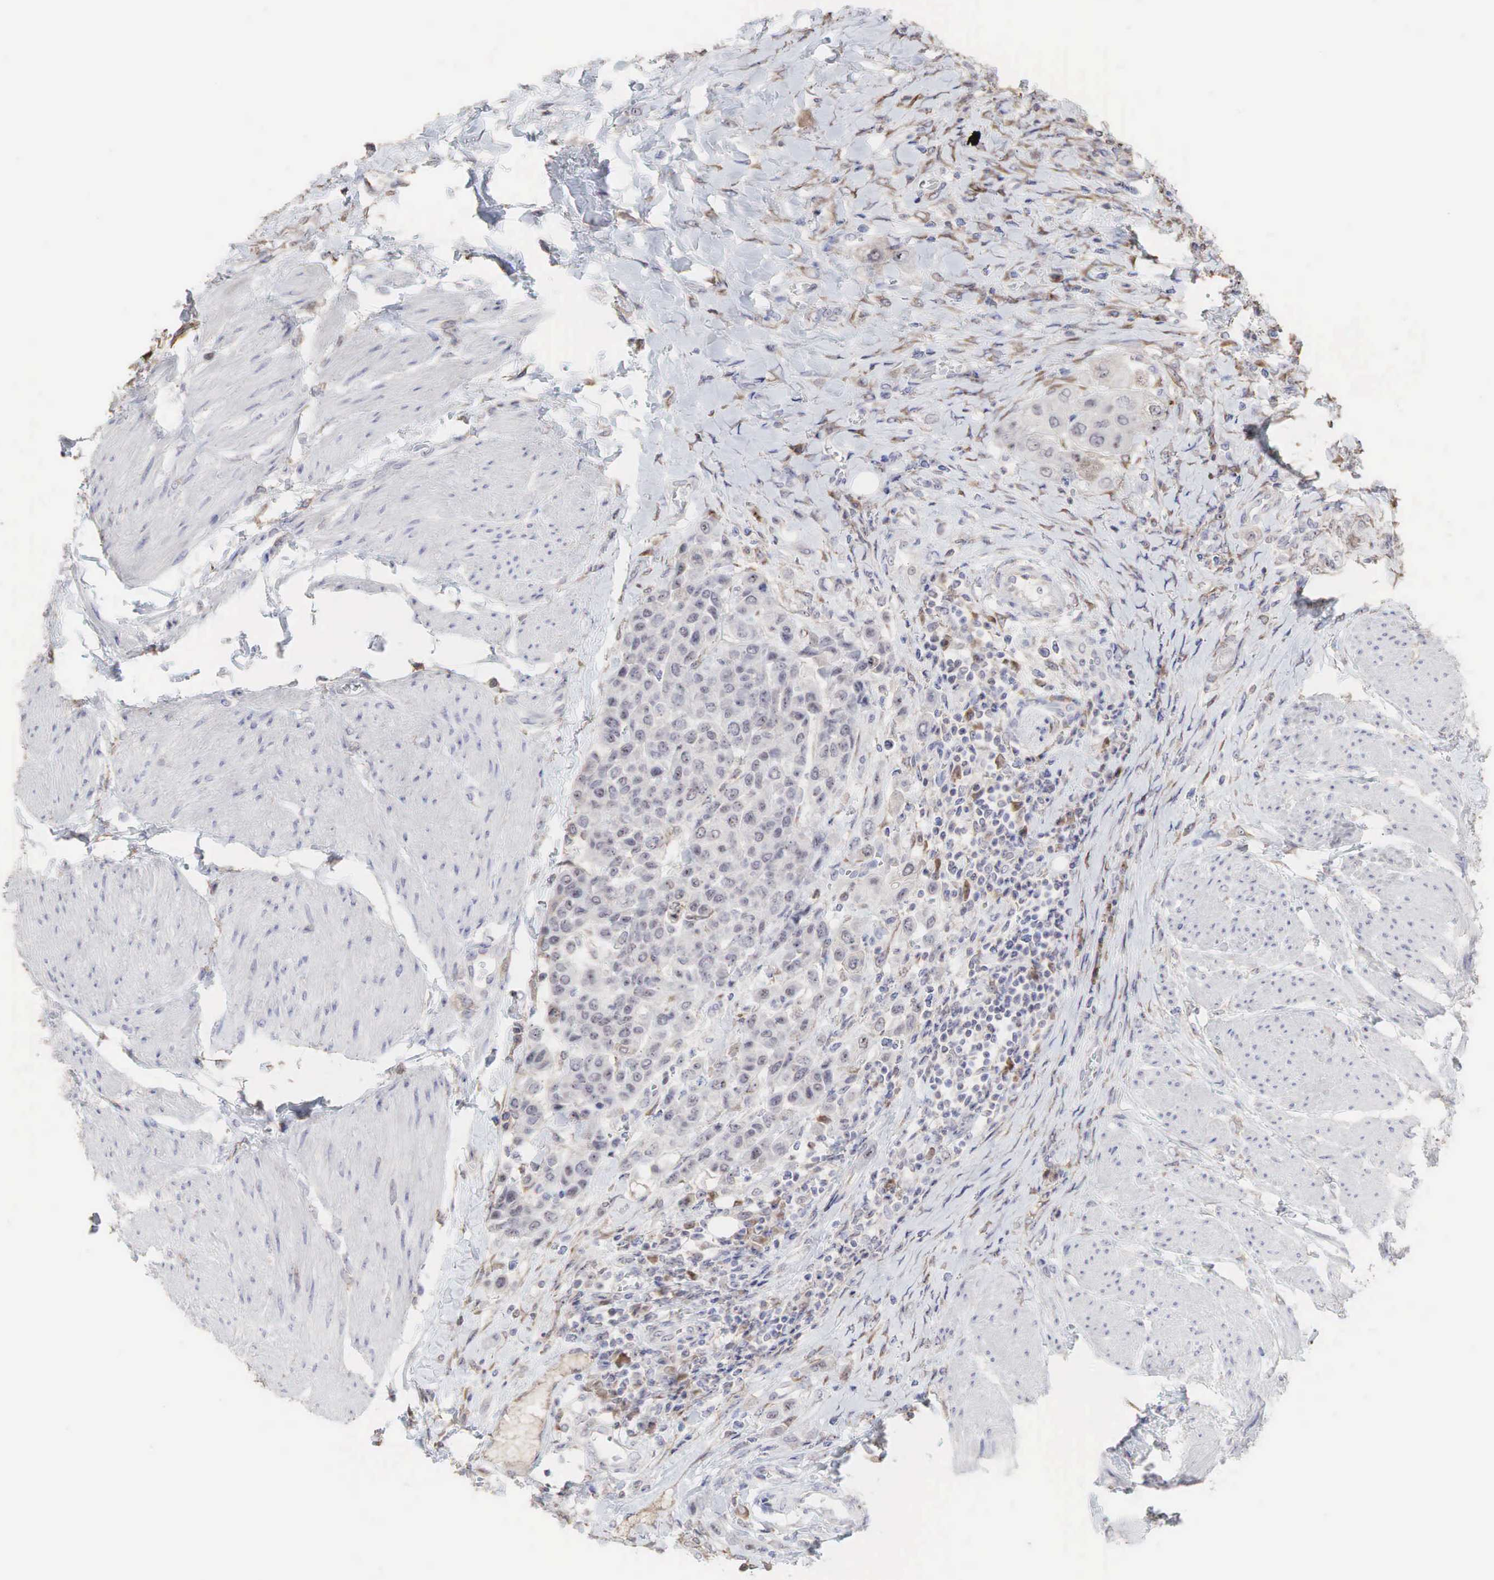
{"staining": {"intensity": "negative", "quantity": "none", "location": "none"}, "tissue": "urothelial cancer", "cell_type": "Tumor cells", "image_type": "cancer", "snomed": [{"axis": "morphology", "description": "Urothelial carcinoma, High grade"}, {"axis": "topography", "description": "Urinary bladder"}], "caption": "Tumor cells are negative for brown protein staining in urothelial cancer.", "gene": "DKC1", "patient": {"sex": "male", "age": 50}}